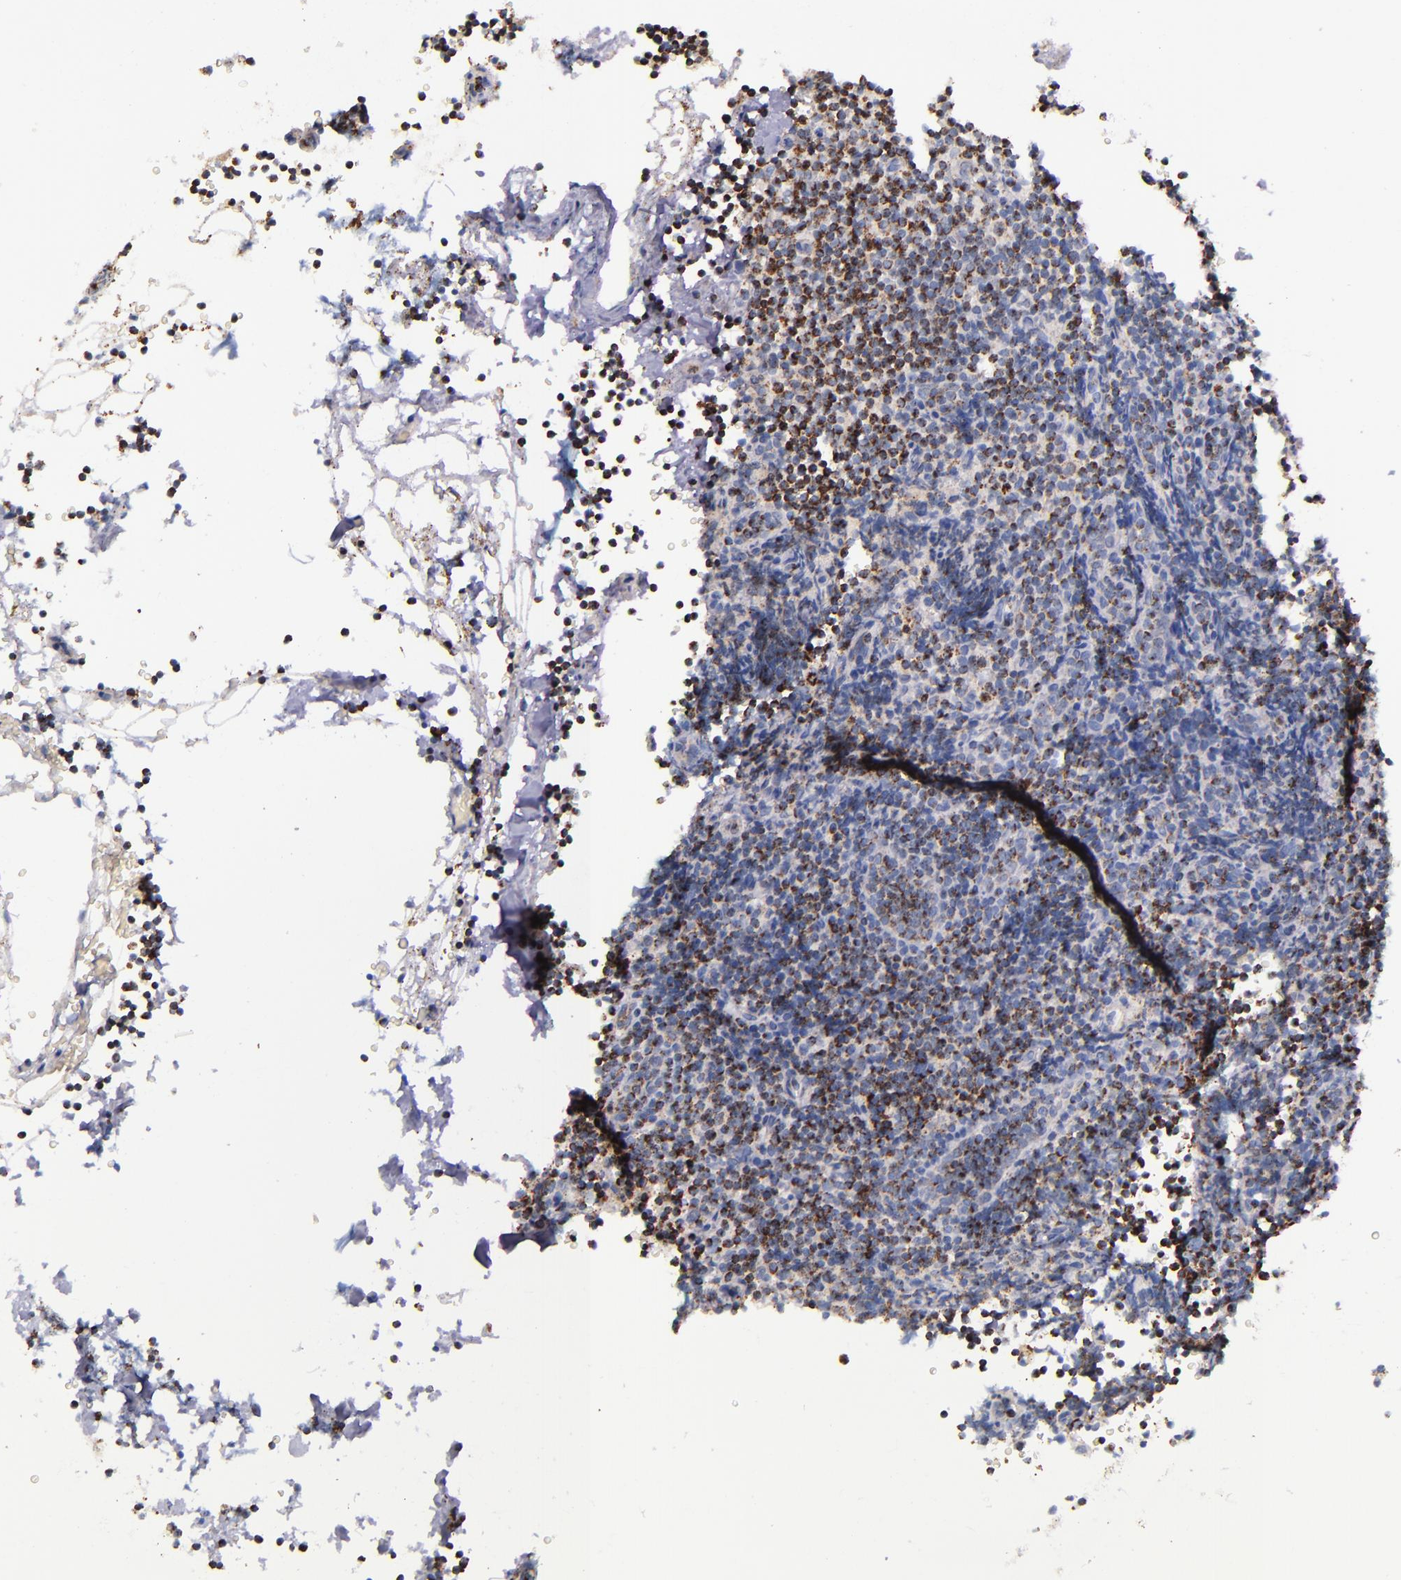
{"staining": {"intensity": "moderate", "quantity": "25%-75%", "location": "cytoplasmic/membranous"}, "tissue": "lymphoma", "cell_type": "Tumor cells", "image_type": "cancer", "snomed": [{"axis": "morphology", "description": "Malignant lymphoma, non-Hodgkin's type, High grade"}, {"axis": "topography", "description": "Lymph node"}], "caption": "Lymphoma tissue demonstrates moderate cytoplasmic/membranous positivity in approximately 25%-75% of tumor cells", "gene": "IDH3G", "patient": {"sex": "female", "age": 58}}